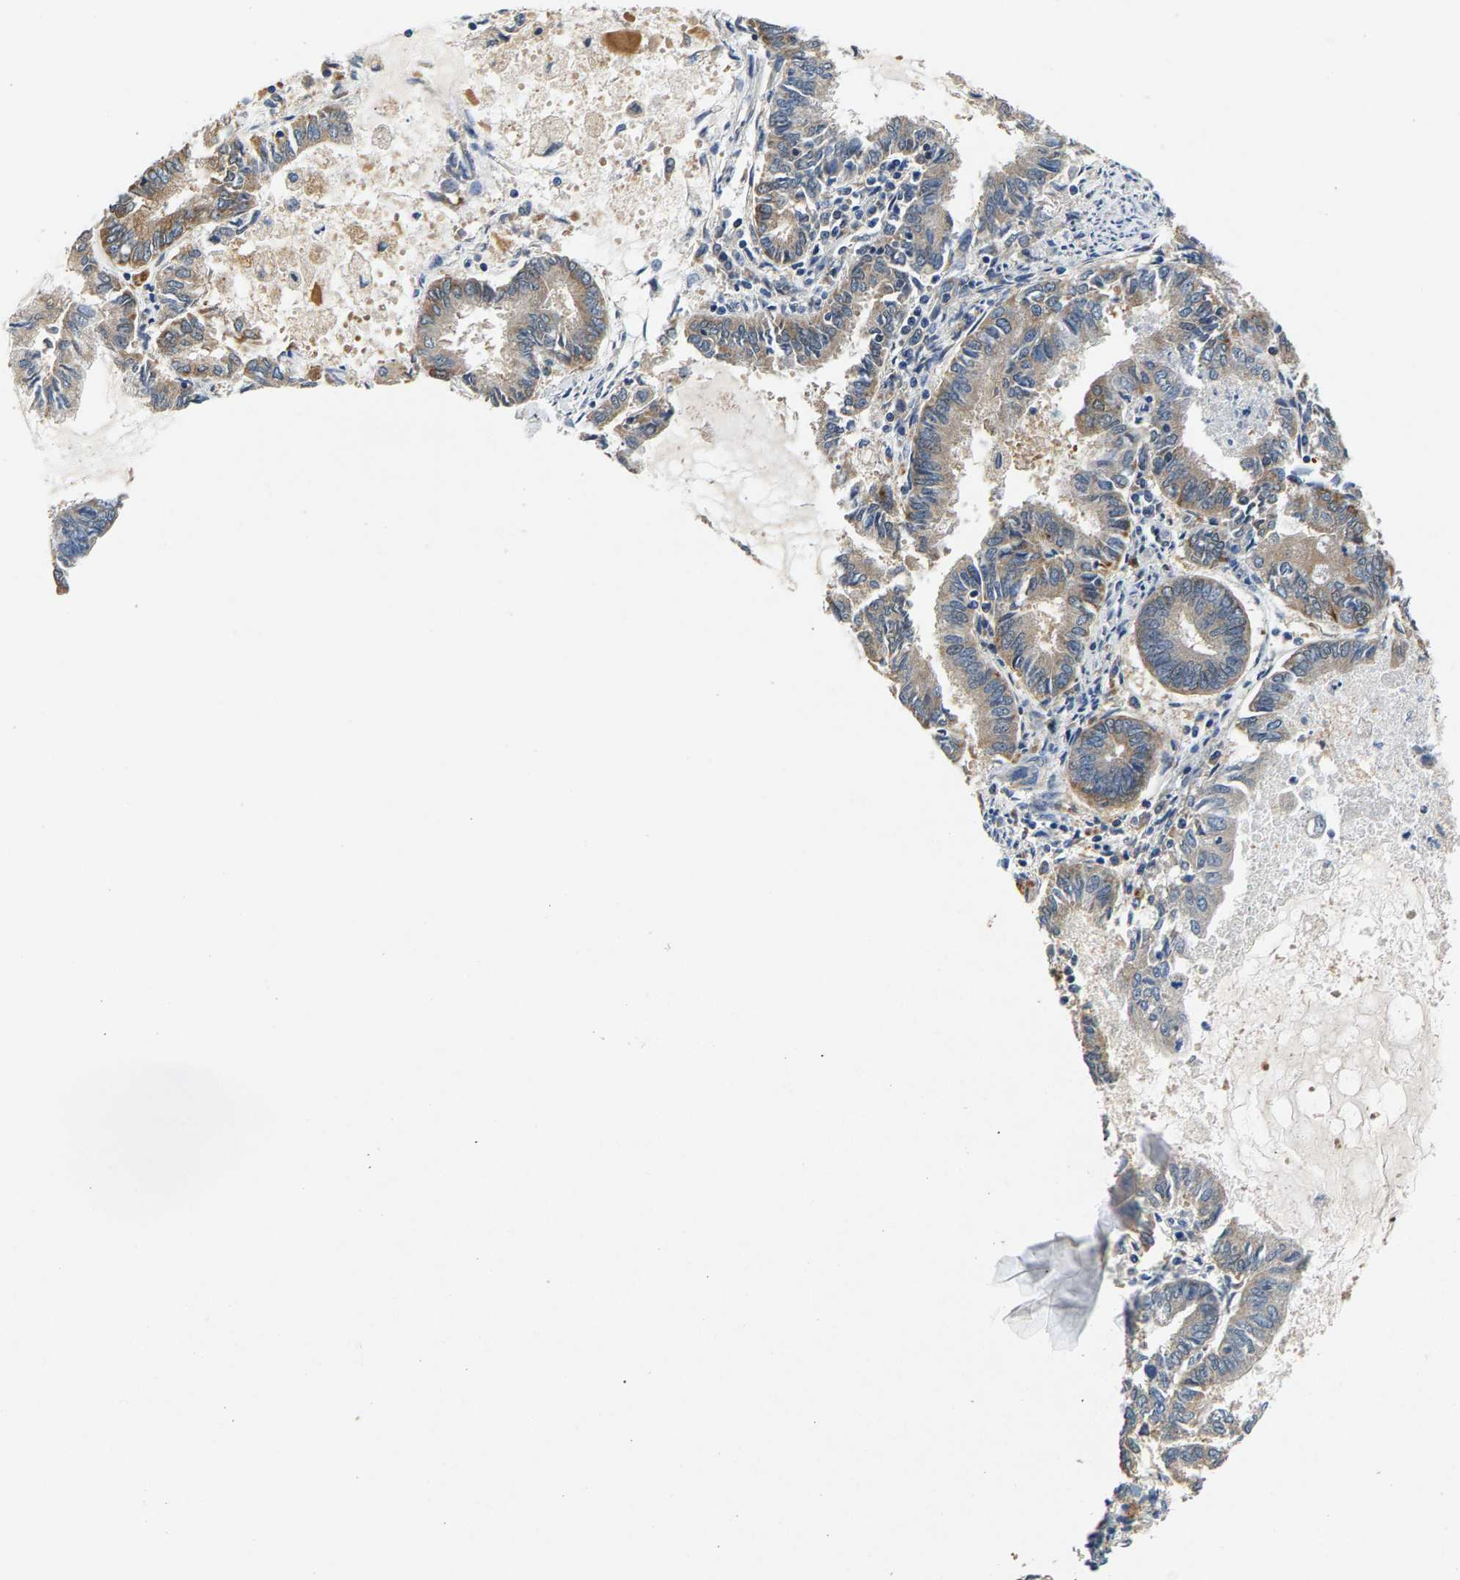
{"staining": {"intensity": "weak", "quantity": "<25%", "location": "cytoplasmic/membranous"}, "tissue": "endometrial cancer", "cell_type": "Tumor cells", "image_type": "cancer", "snomed": [{"axis": "morphology", "description": "Adenocarcinoma, NOS"}, {"axis": "topography", "description": "Endometrium"}], "caption": "Immunohistochemistry histopathology image of human endometrial cancer stained for a protein (brown), which reveals no positivity in tumor cells. The staining was performed using DAB to visualize the protein expression in brown, while the nuclei were stained in blue with hematoxylin (Magnification: 20x).", "gene": "NT5C", "patient": {"sex": "female", "age": 86}}